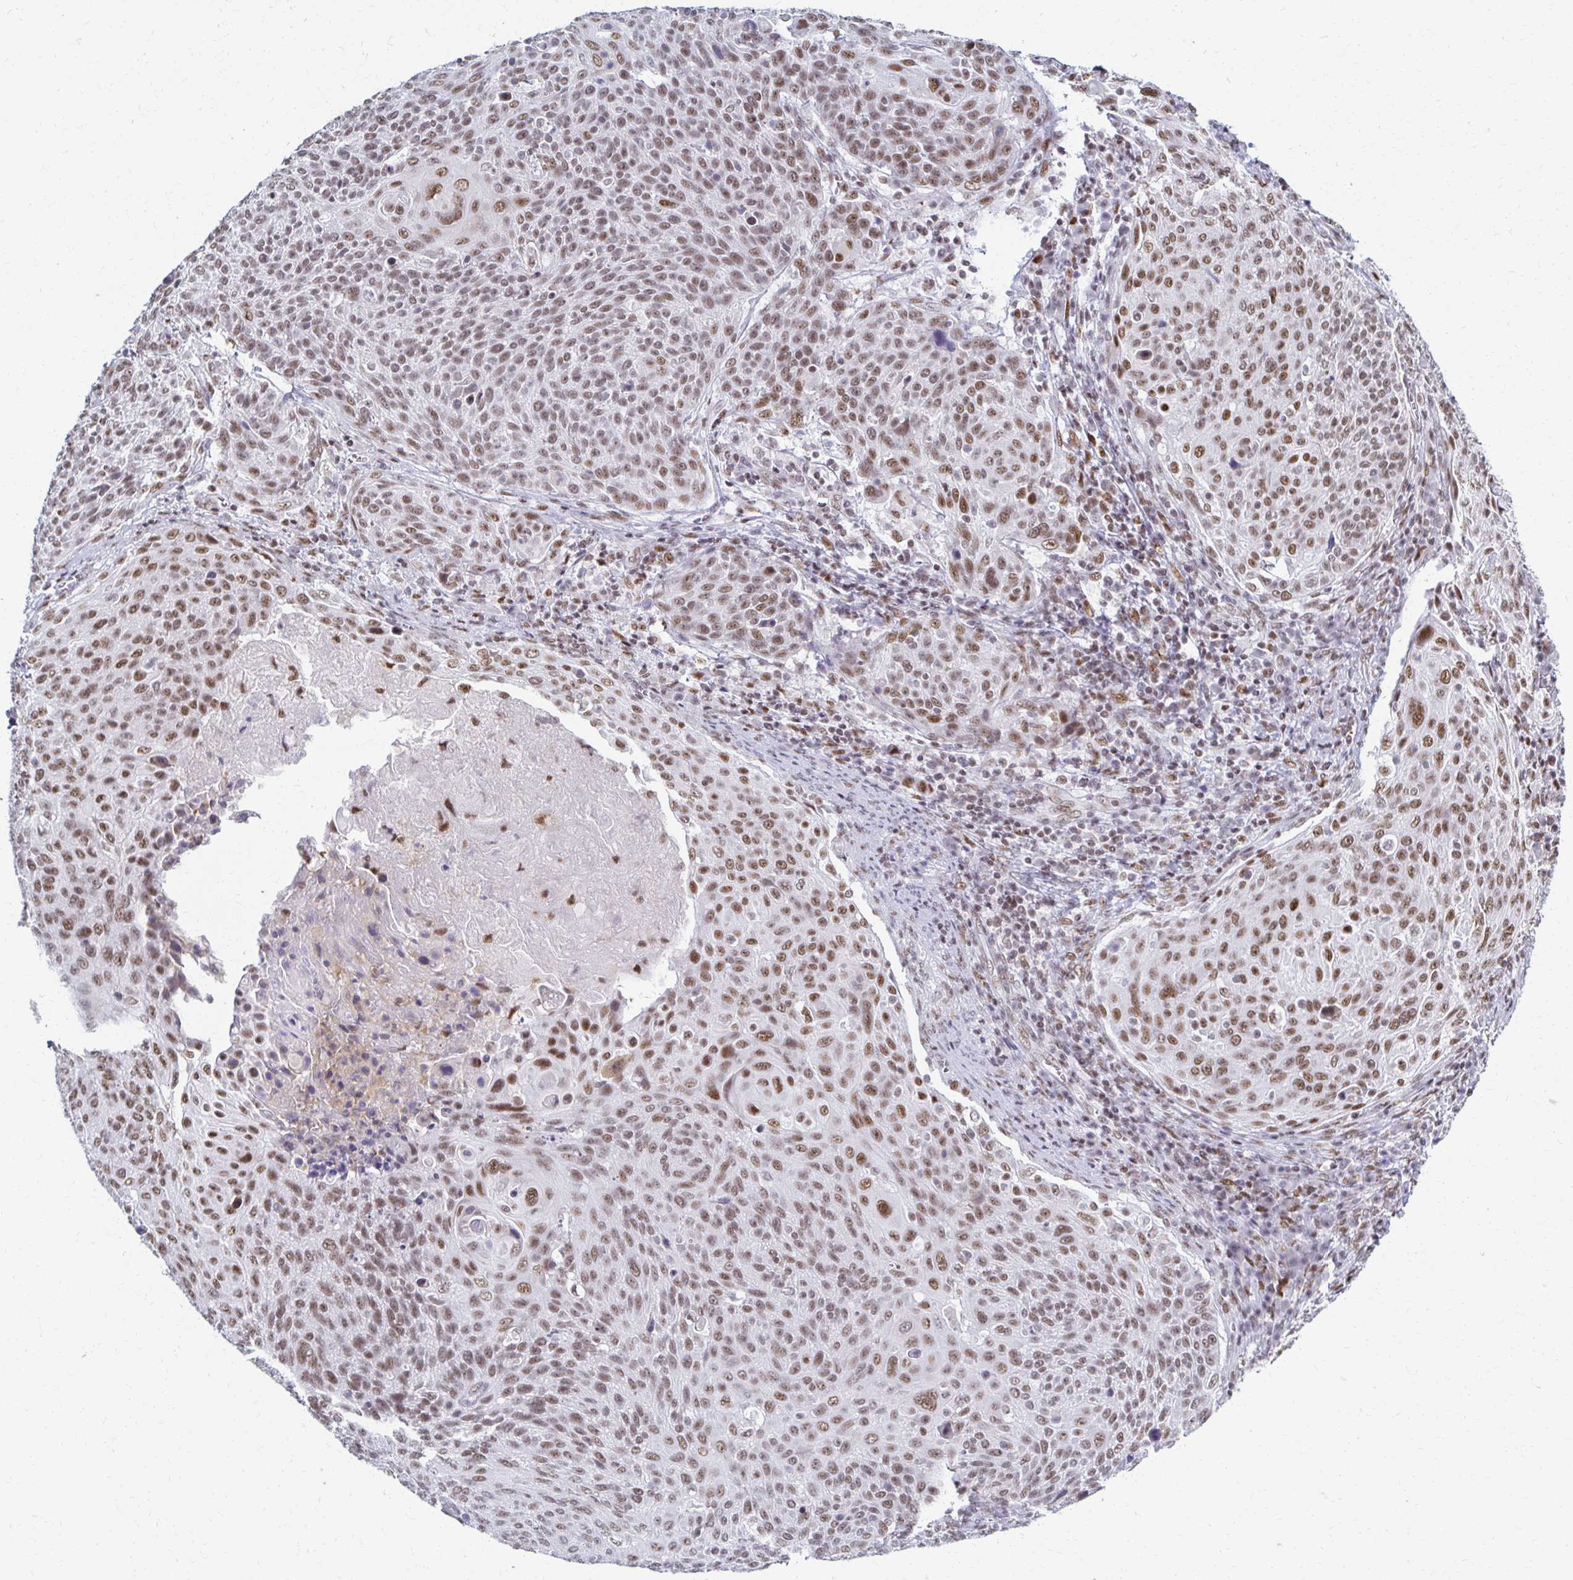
{"staining": {"intensity": "moderate", "quantity": "25%-75%", "location": "nuclear"}, "tissue": "cervical cancer", "cell_type": "Tumor cells", "image_type": "cancer", "snomed": [{"axis": "morphology", "description": "Squamous cell carcinoma, NOS"}, {"axis": "topography", "description": "Cervix"}], "caption": "The immunohistochemical stain shows moderate nuclear expression in tumor cells of cervical cancer tissue.", "gene": "IRF7", "patient": {"sex": "female", "age": 31}}